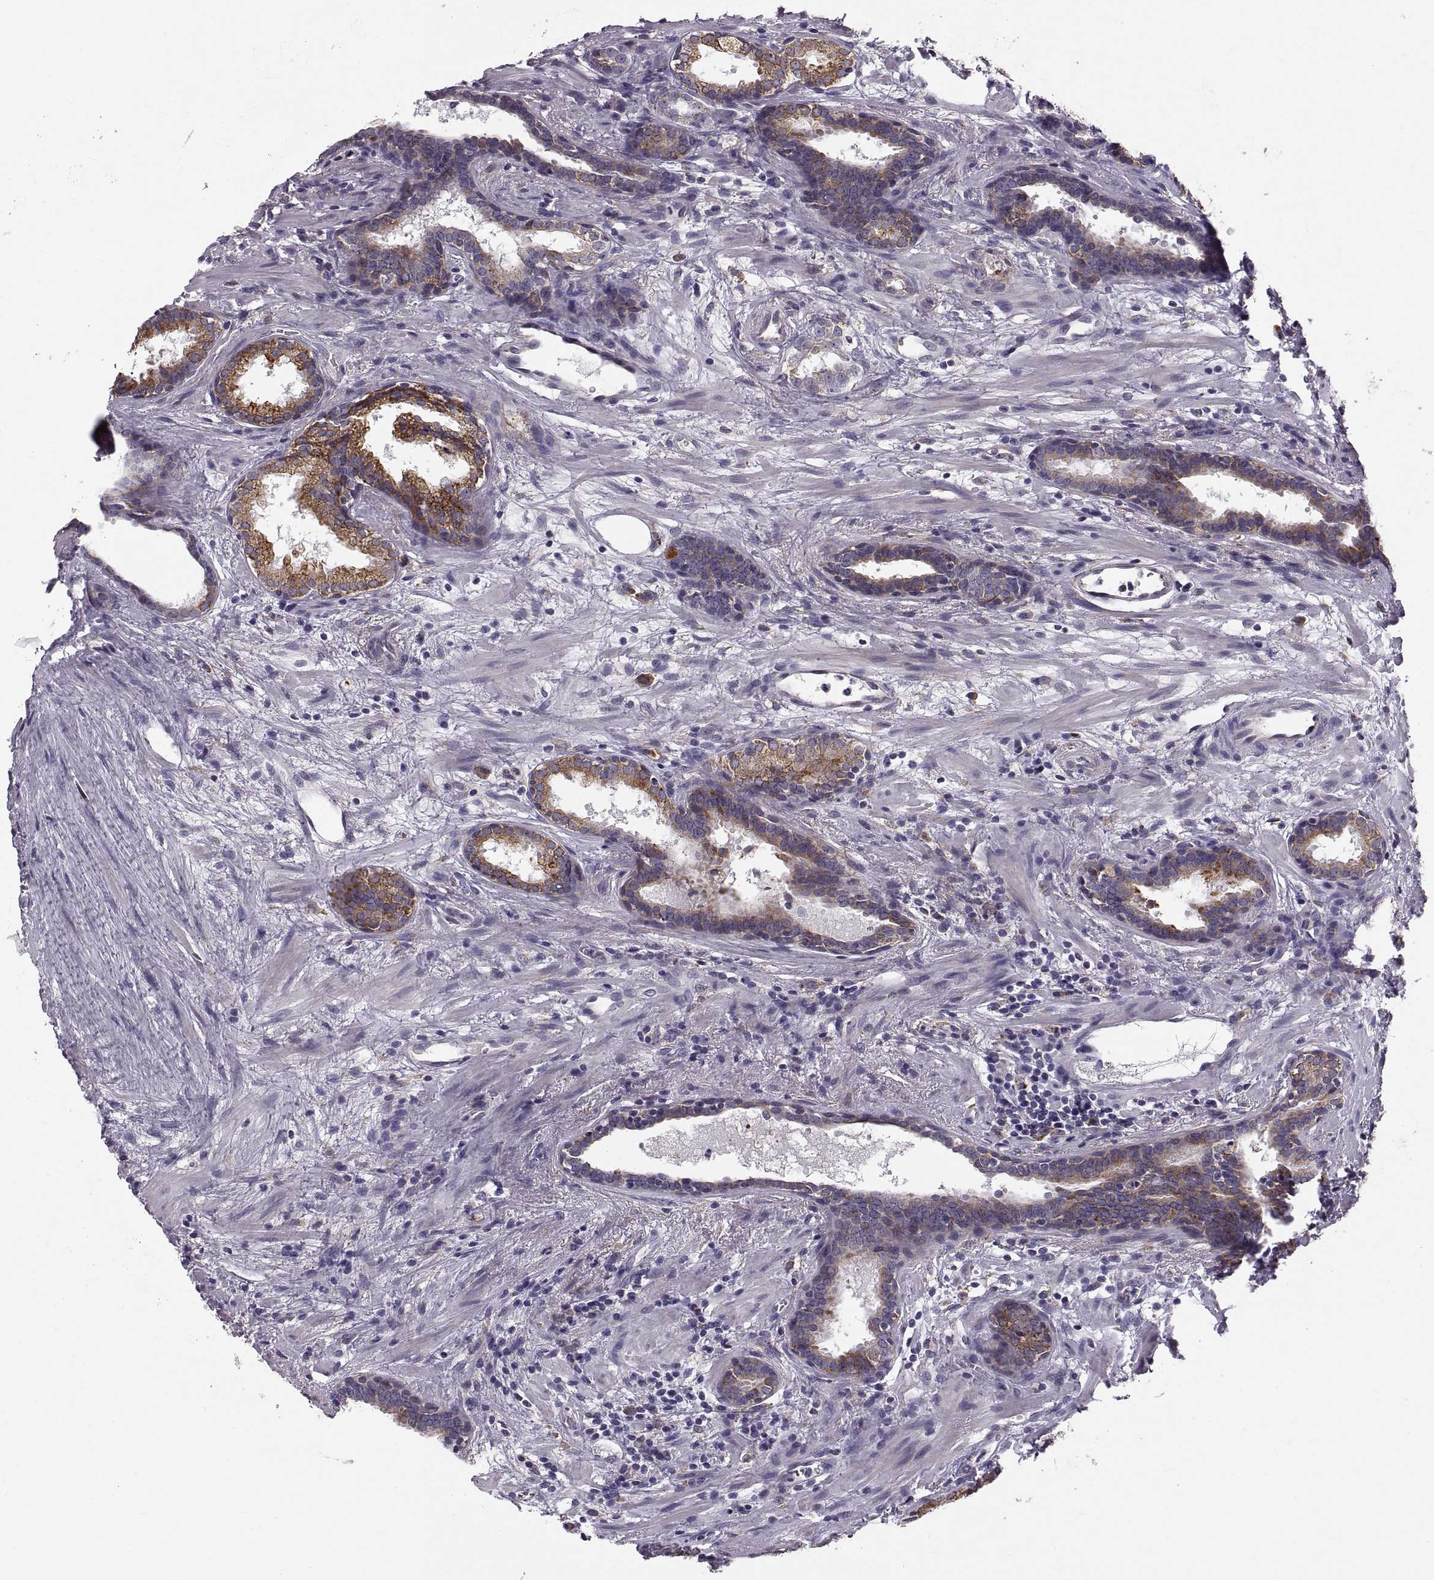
{"staining": {"intensity": "moderate", "quantity": "25%-75%", "location": "cytoplasmic/membranous"}, "tissue": "prostate cancer", "cell_type": "Tumor cells", "image_type": "cancer", "snomed": [{"axis": "morphology", "description": "Adenocarcinoma, NOS"}, {"axis": "topography", "description": "Prostate"}], "caption": "Prostate cancer (adenocarcinoma) stained with DAB (3,3'-diaminobenzidine) immunohistochemistry demonstrates medium levels of moderate cytoplasmic/membranous expression in about 25%-75% of tumor cells.", "gene": "PLEKHB2", "patient": {"sex": "male", "age": 66}}